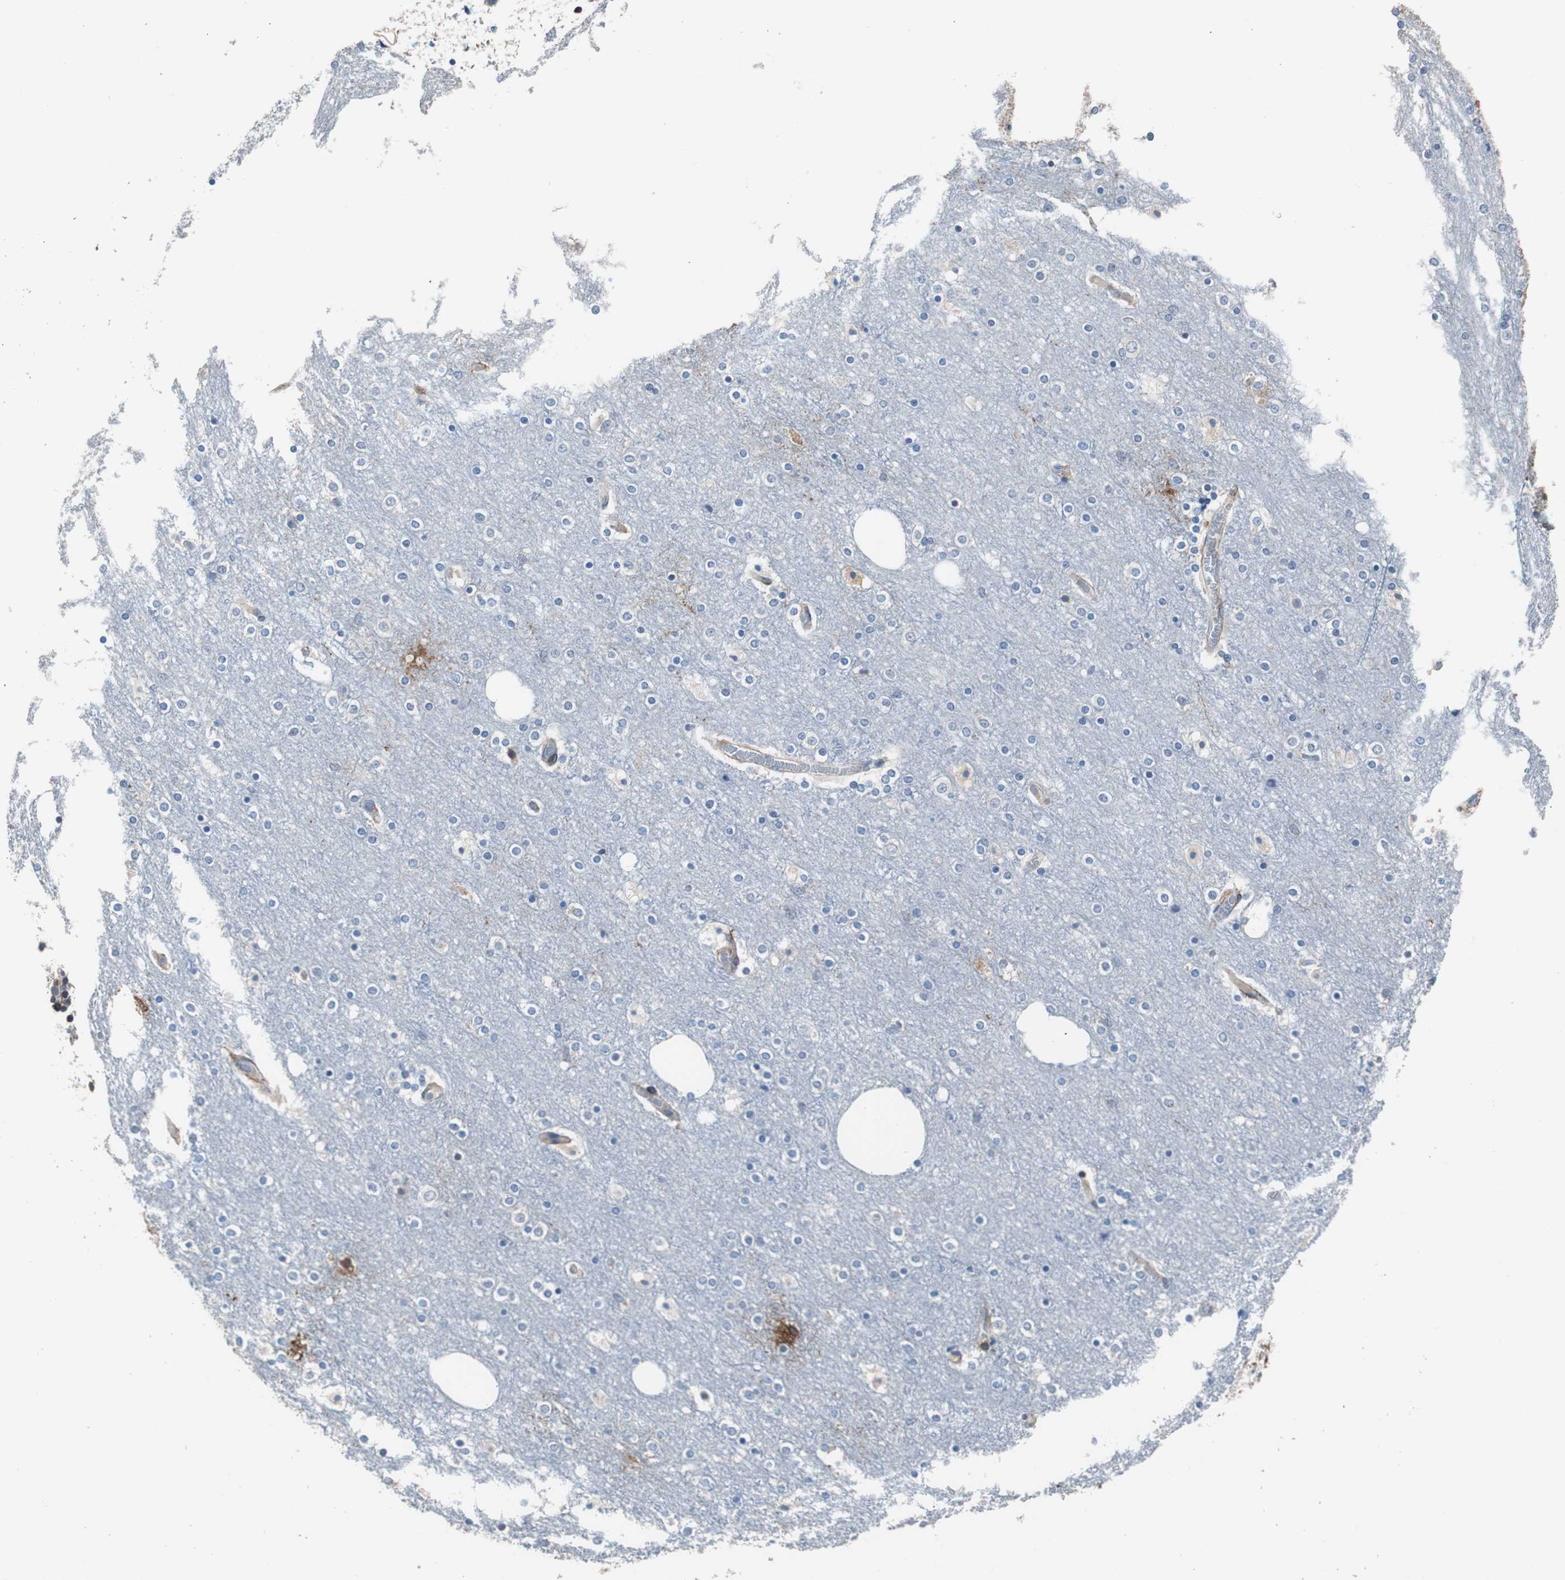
{"staining": {"intensity": "weak", "quantity": "25%-75%", "location": "cytoplasmic/membranous"}, "tissue": "cerebral cortex", "cell_type": "Endothelial cells", "image_type": "normal", "snomed": [{"axis": "morphology", "description": "Normal tissue, NOS"}, {"axis": "topography", "description": "Cerebral cortex"}], "caption": "Brown immunohistochemical staining in benign human cerebral cortex exhibits weak cytoplasmic/membranous staining in approximately 25%-75% of endothelial cells.", "gene": "PBXIP1", "patient": {"sex": "female", "age": 54}}